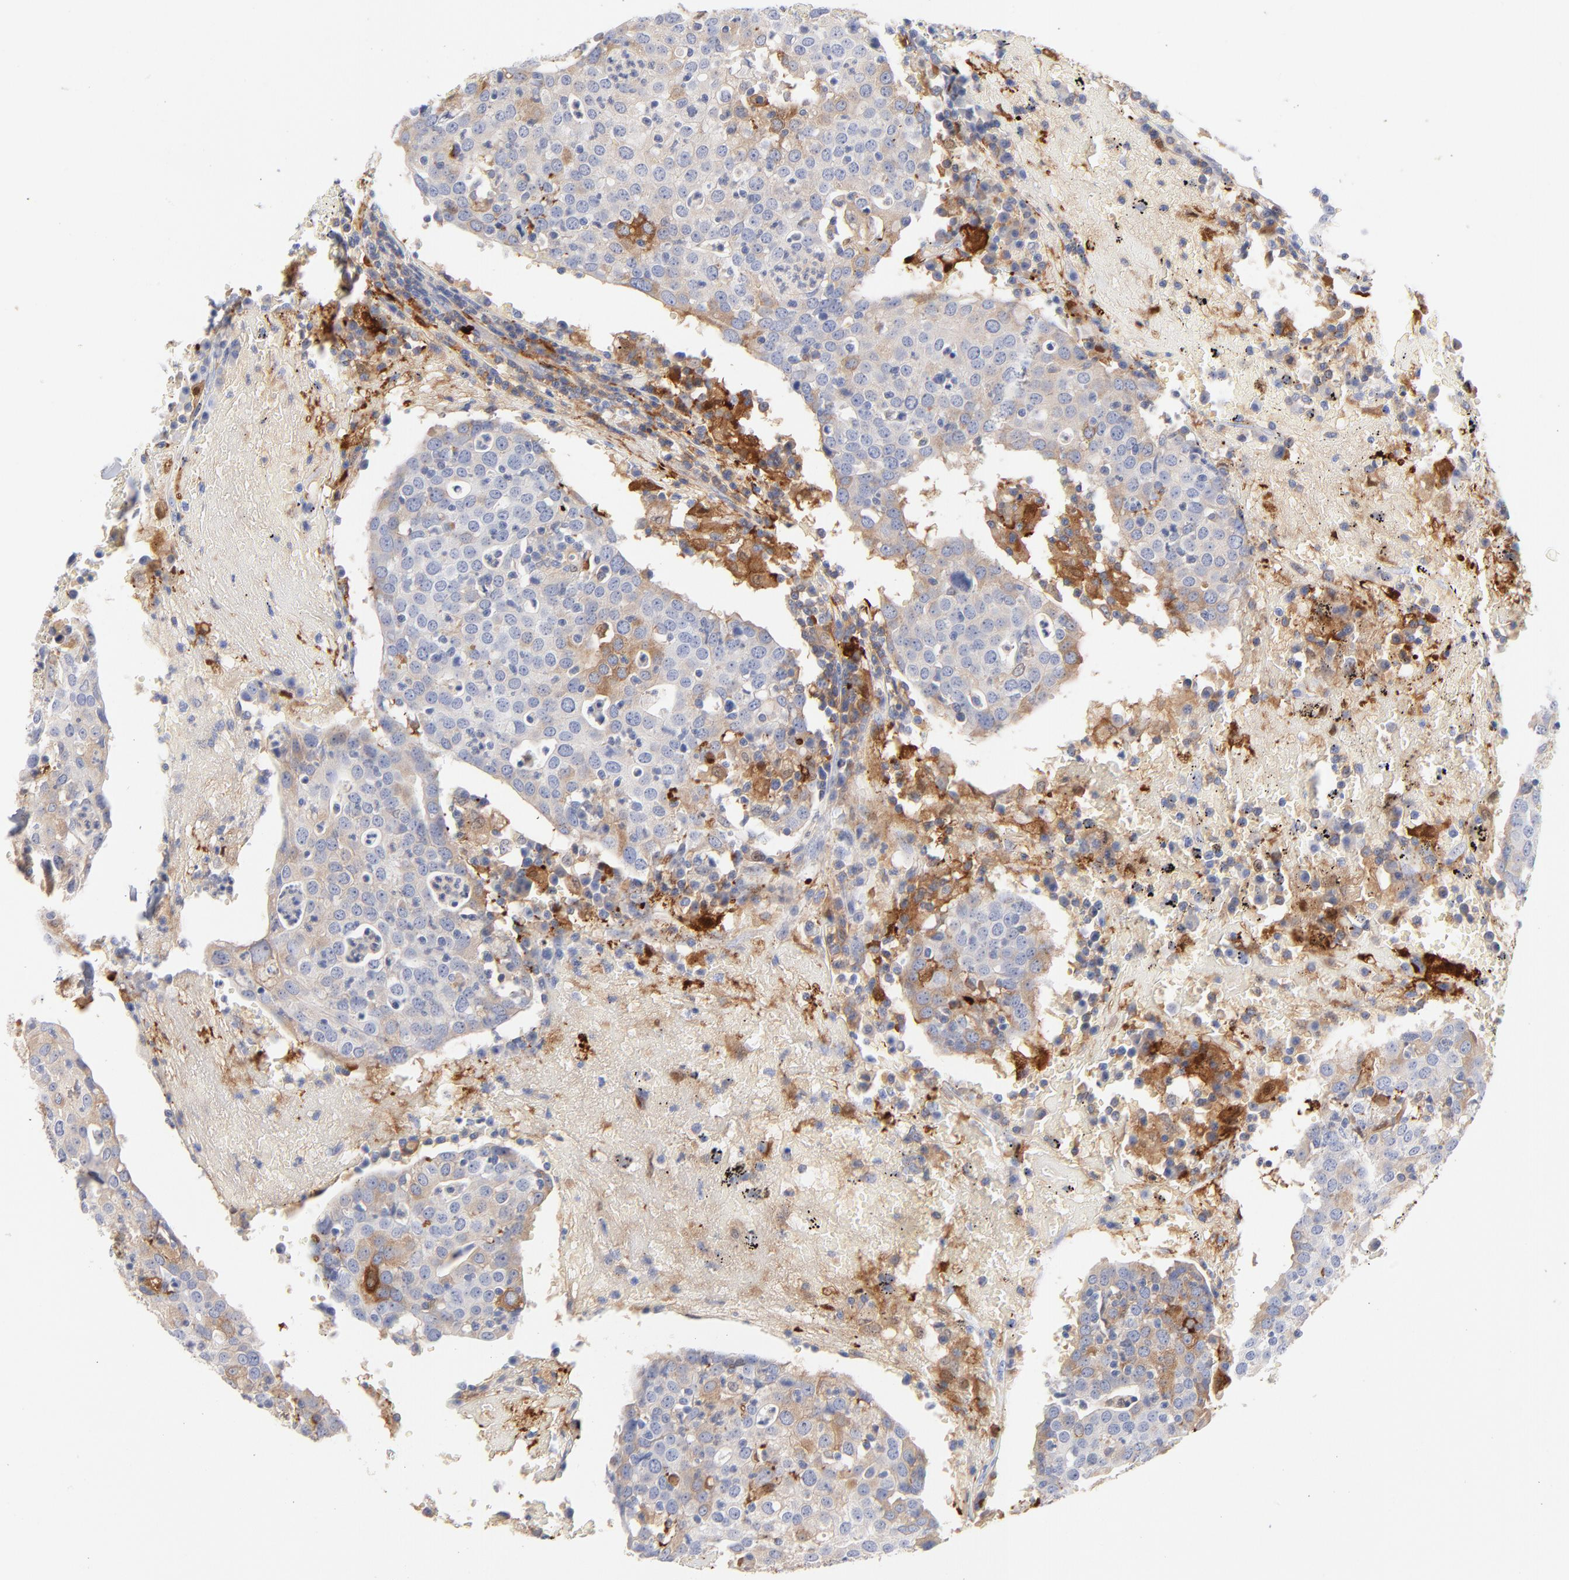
{"staining": {"intensity": "moderate", "quantity": "<25%", "location": "cytoplasmic/membranous"}, "tissue": "head and neck cancer", "cell_type": "Tumor cells", "image_type": "cancer", "snomed": [{"axis": "morphology", "description": "Adenocarcinoma, NOS"}, {"axis": "topography", "description": "Salivary gland"}, {"axis": "topography", "description": "Head-Neck"}], "caption": "Human head and neck cancer (adenocarcinoma) stained with a protein marker shows moderate staining in tumor cells.", "gene": "IFIT2", "patient": {"sex": "female", "age": 65}}